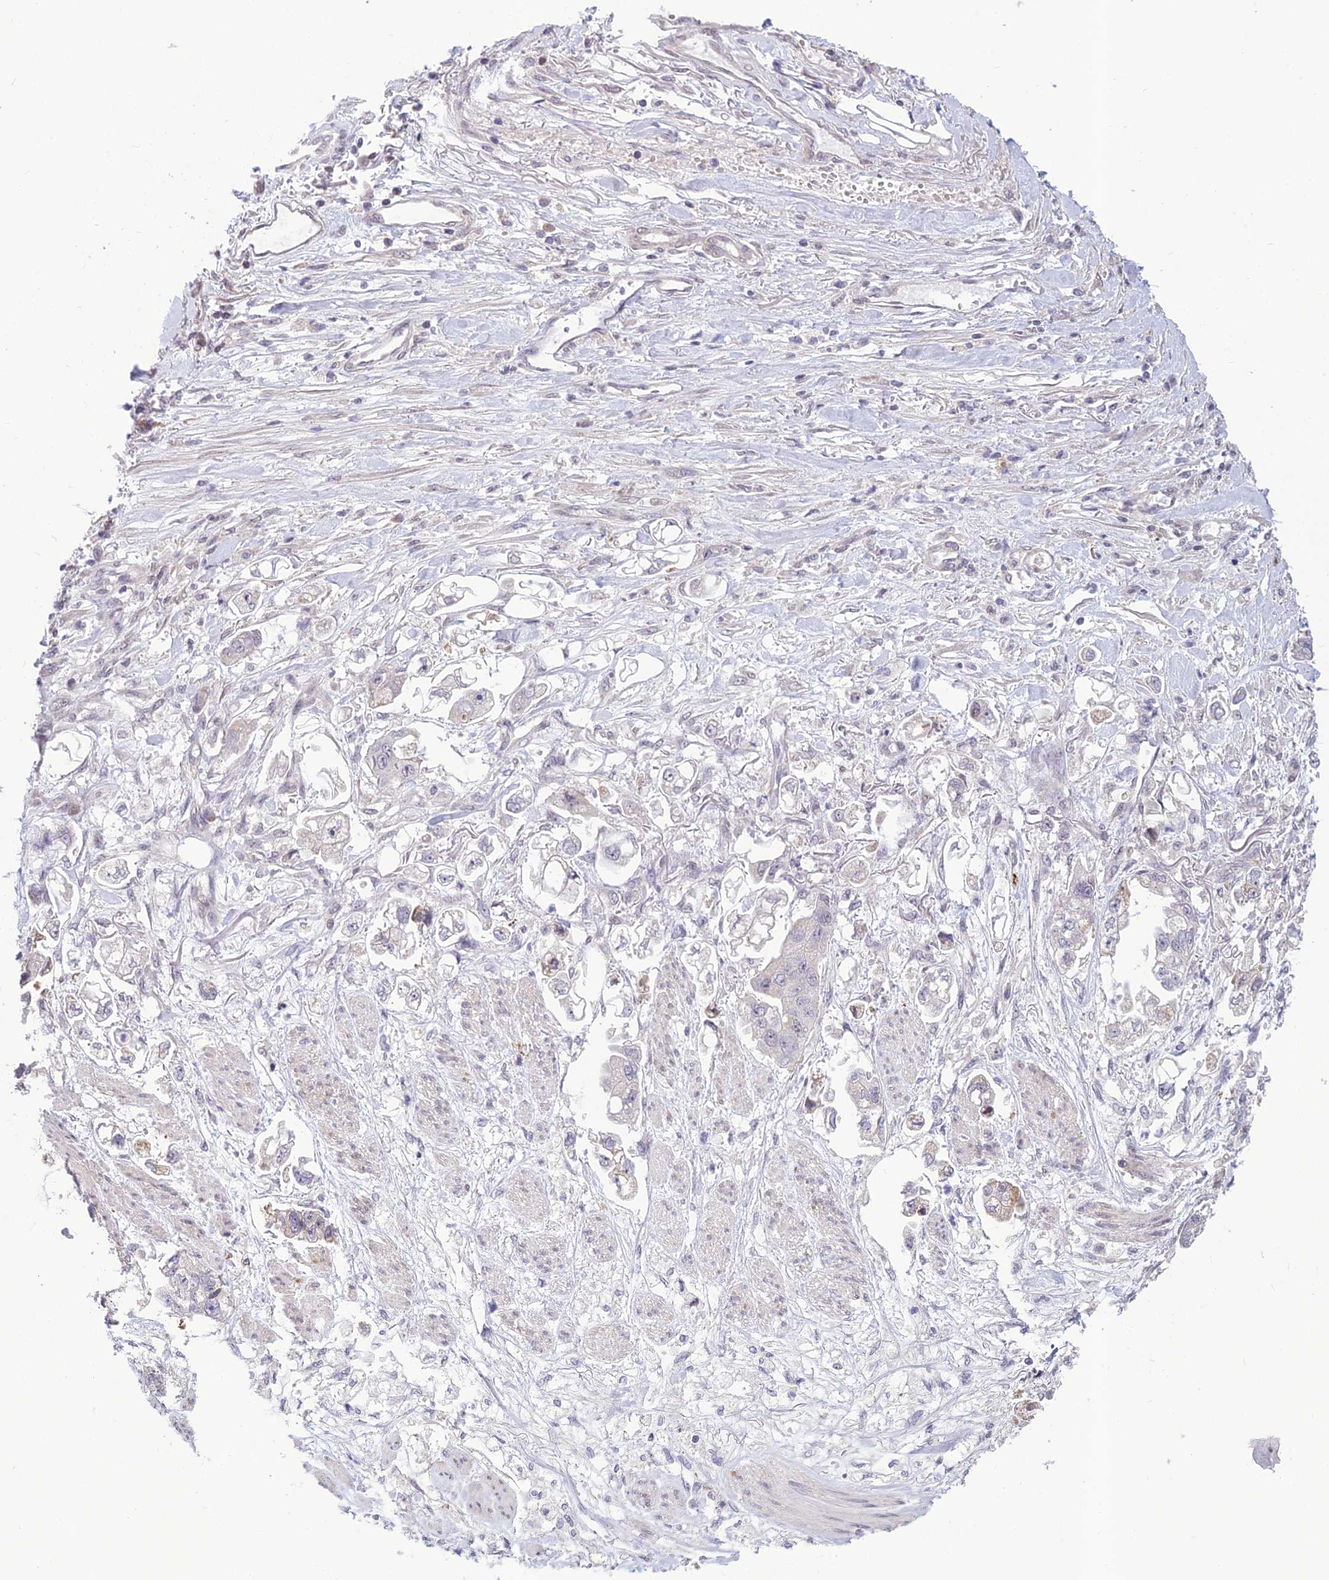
{"staining": {"intensity": "weak", "quantity": "25%-75%", "location": "cytoplasmic/membranous"}, "tissue": "stomach cancer", "cell_type": "Tumor cells", "image_type": "cancer", "snomed": [{"axis": "morphology", "description": "Adenocarcinoma, NOS"}, {"axis": "topography", "description": "Stomach"}], "caption": "This is a histology image of IHC staining of stomach cancer, which shows weak expression in the cytoplasmic/membranous of tumor cells.", "gene": "FBRS", "patient": {"sex": "male", "age": 62}}